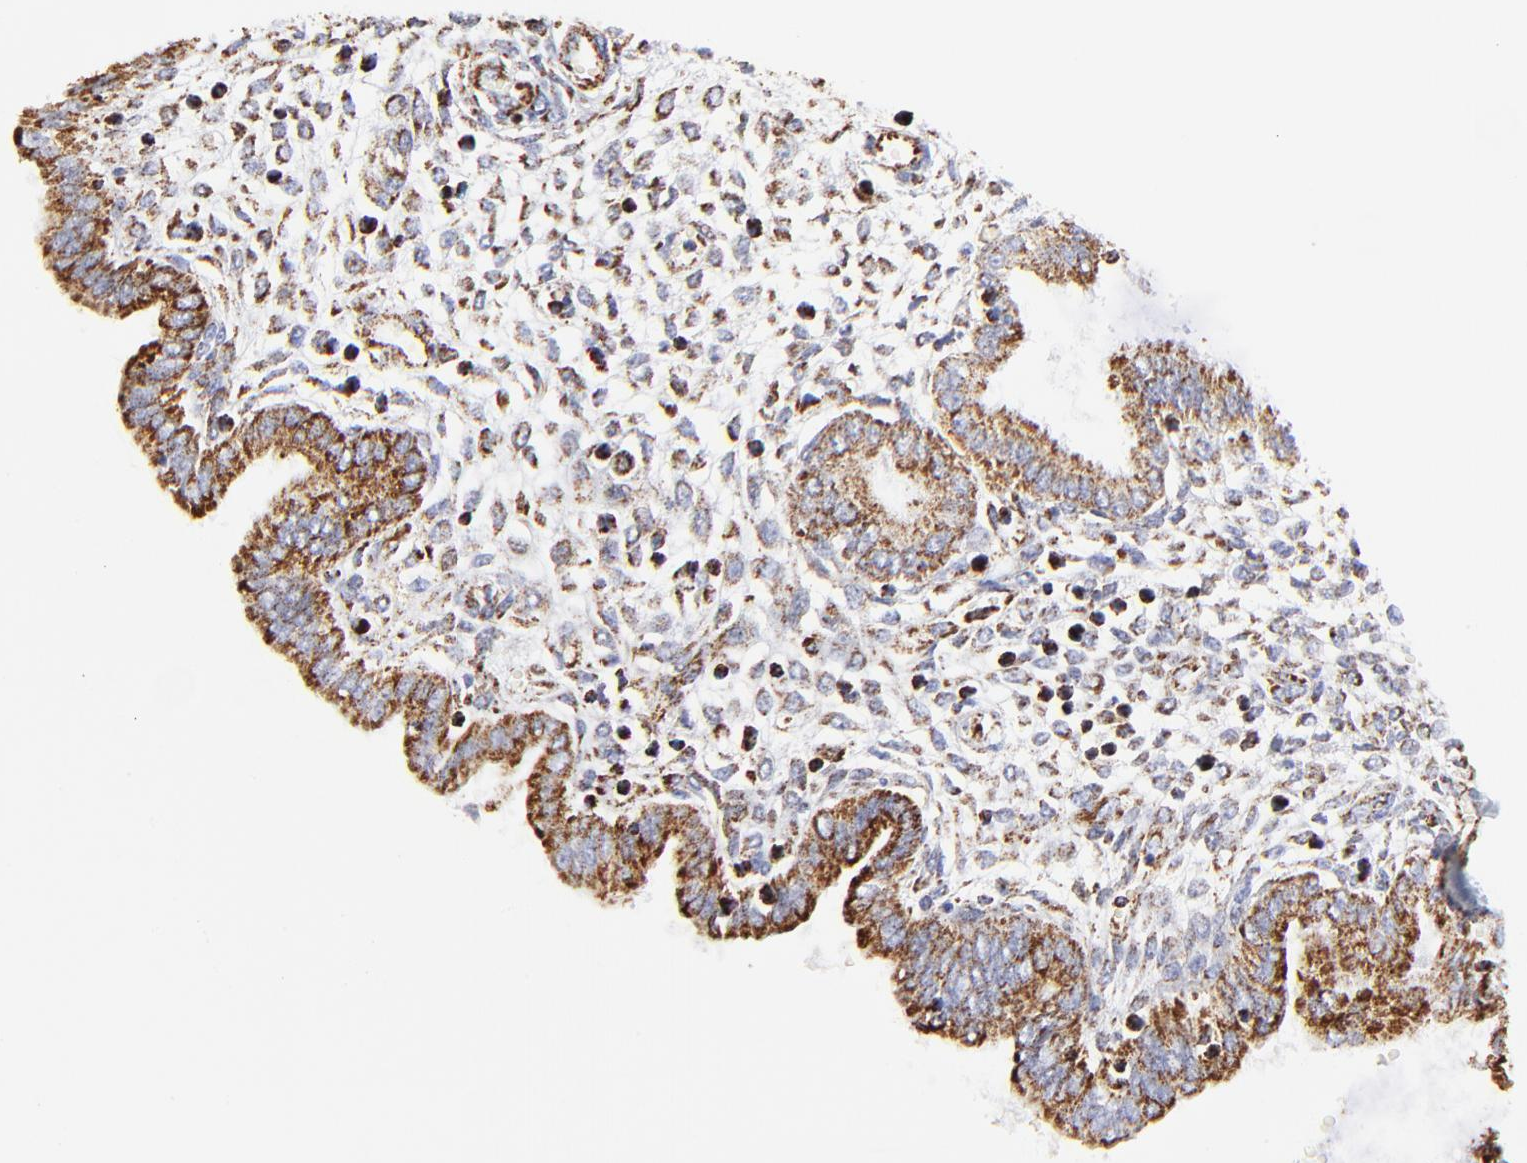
{"staining": {"intensity": "moderate", "quantity": ">75%", "location": "cytoplasmic/membranous"}, "tissue": "endometrium", "cell_type": "Cells in endometrial stroma", "image_type": "normal", "snomed": [{"axis": "morphology", "description": "Normal tissue, NOS"}, {"axis": "topography", "description": "Endometrium"}], "caption": "There is medium levels of moderate cytoplasmic/membranous staining in cells in endometrial stroma of normal endometrium, as demonstrated by immunohistochemical staining (brown color).", "gene": "COX4I1", "patient": {"sex": "female", "age": 33}}